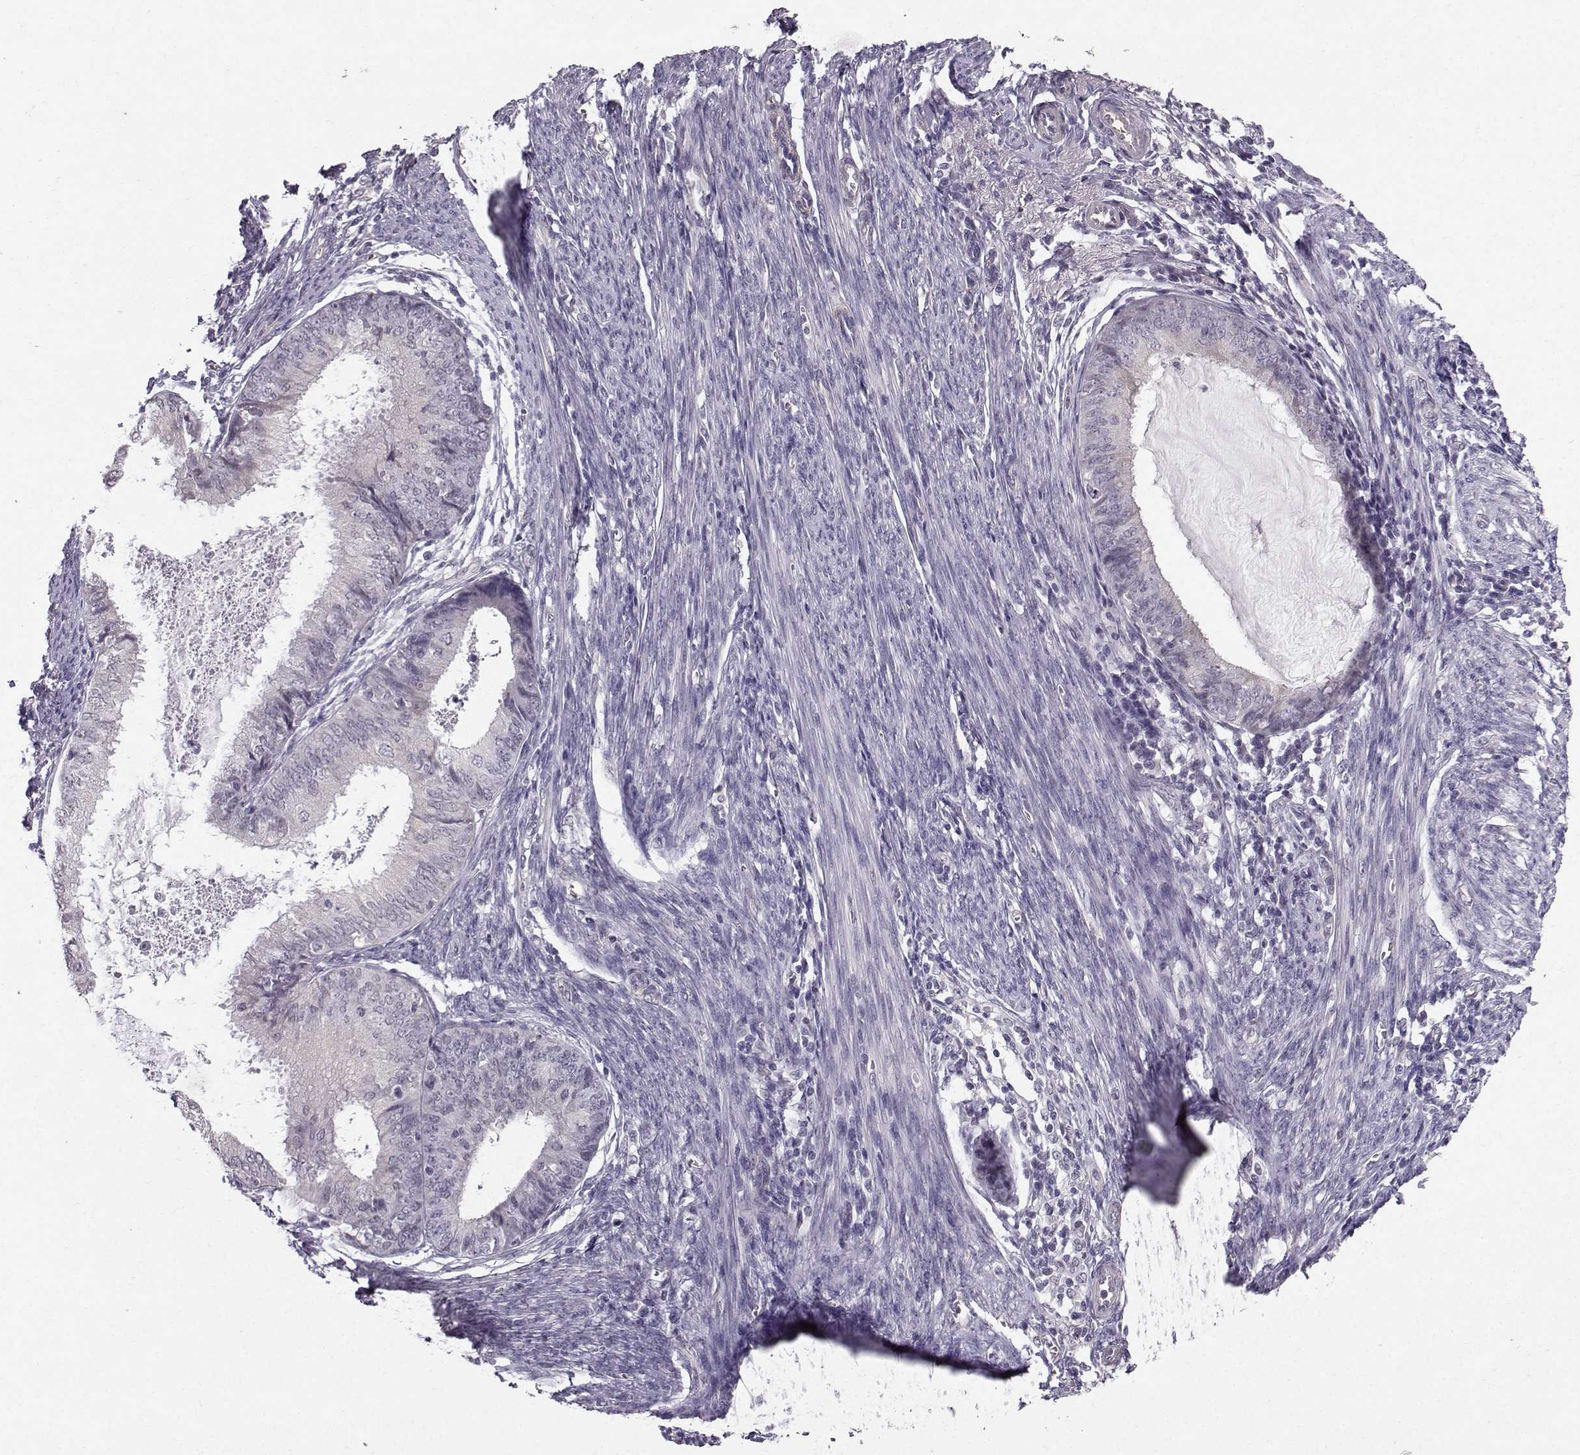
{"staining": {"intensity": "negative", "quantity": "none", "location": "none"}, "tissue": "endometrial cancer", "cell_type": "Tumor cells", "image_type": "cancer", "snomed": [{"axis": "morphology", "description": "Adenocarcinoma, NOS"}, {"axis": "topography", "description": "Endometrium"}], "caption": "The histopathology image shows no staining of tumor cells in endometrial cancer.", "gene": "TSPYL5", "patient": {"sex": "female", "age": 57}}